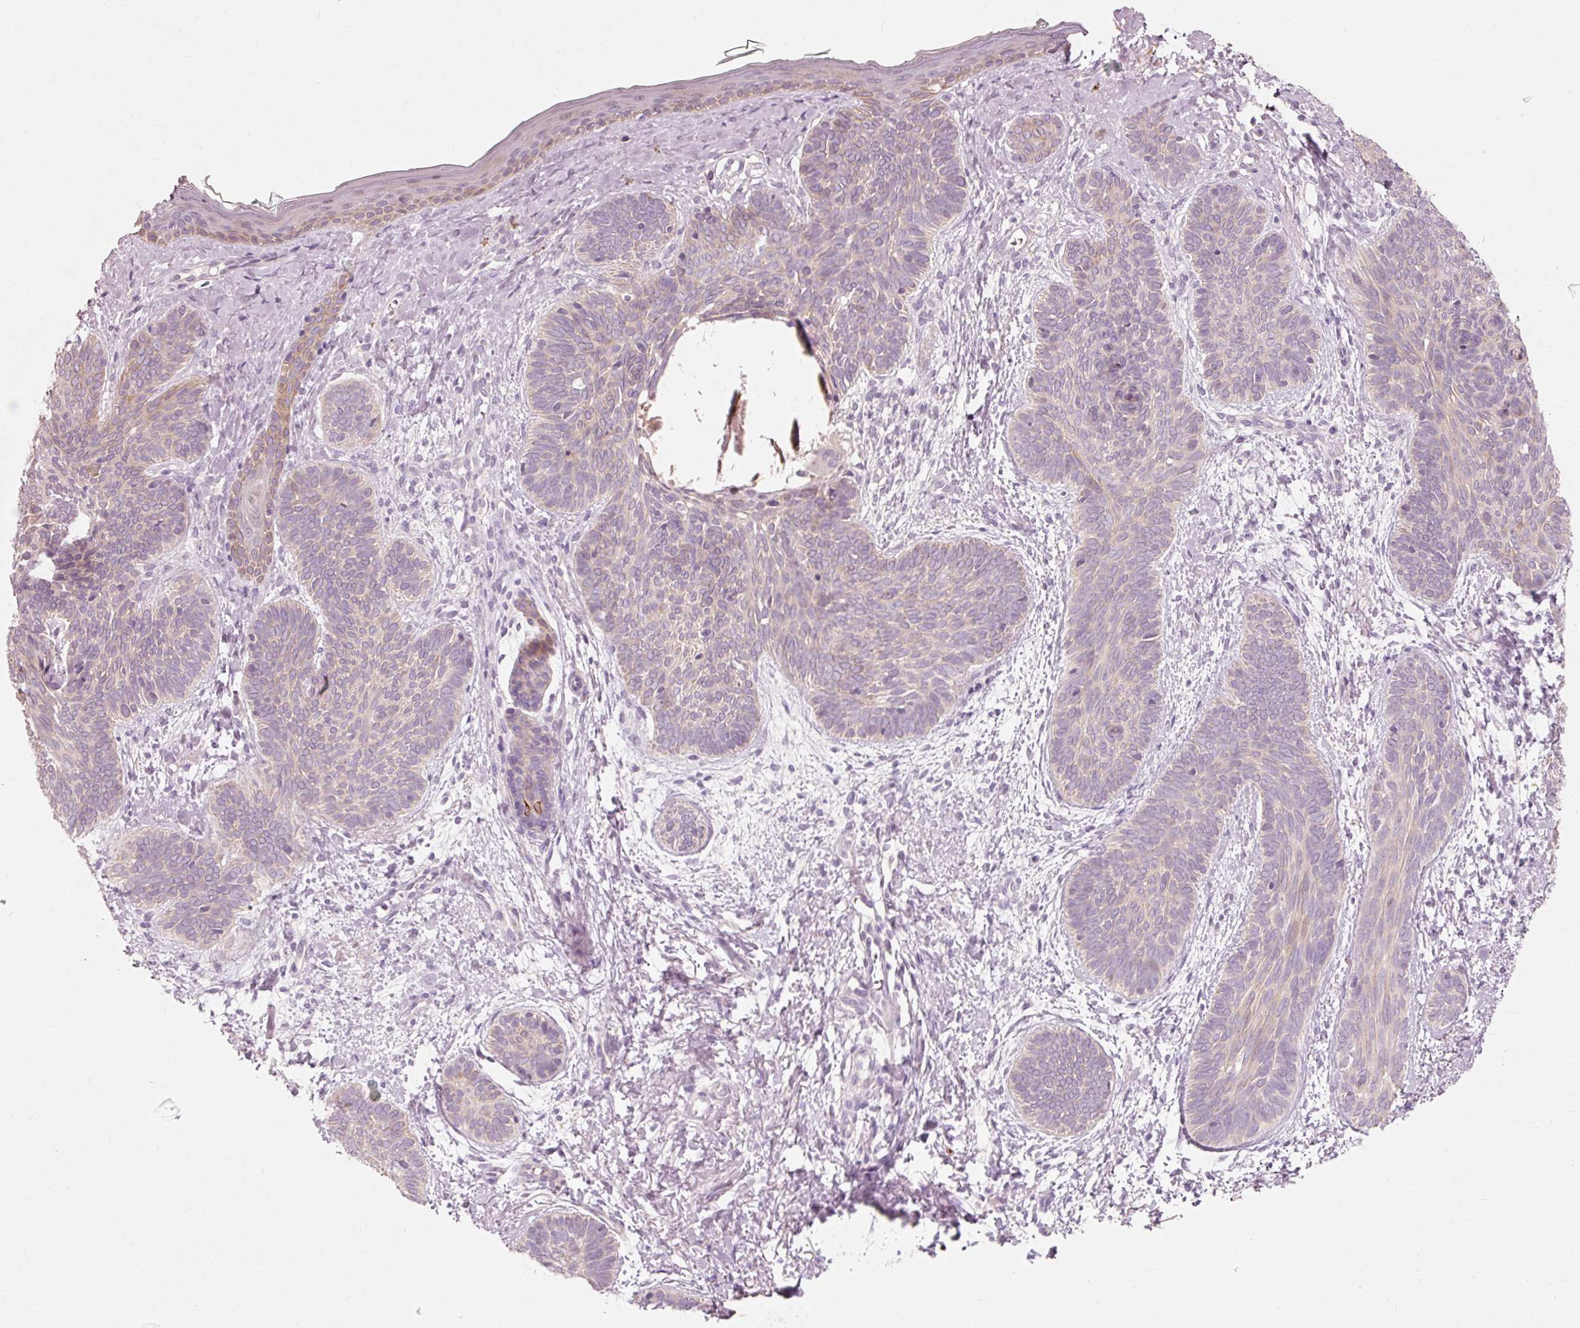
{"staining": {"intensity": "negative", "quantity": "none", "location": "none"}, "tissue": "skin cancer", "cell_type": "Tumor cells", "image_type": "cancer", "snomed": [{"axis": "morphology", "description": "Basal cell carcinoma"}, {"axis": "topography", "description": "Skin"}], "caption": "Immunohistochemical staining of human skin cancer demonstrates no significant staining in tumor cells.", "gene": "TRIM73", "patient": {"sex": "female", "age": 81}}